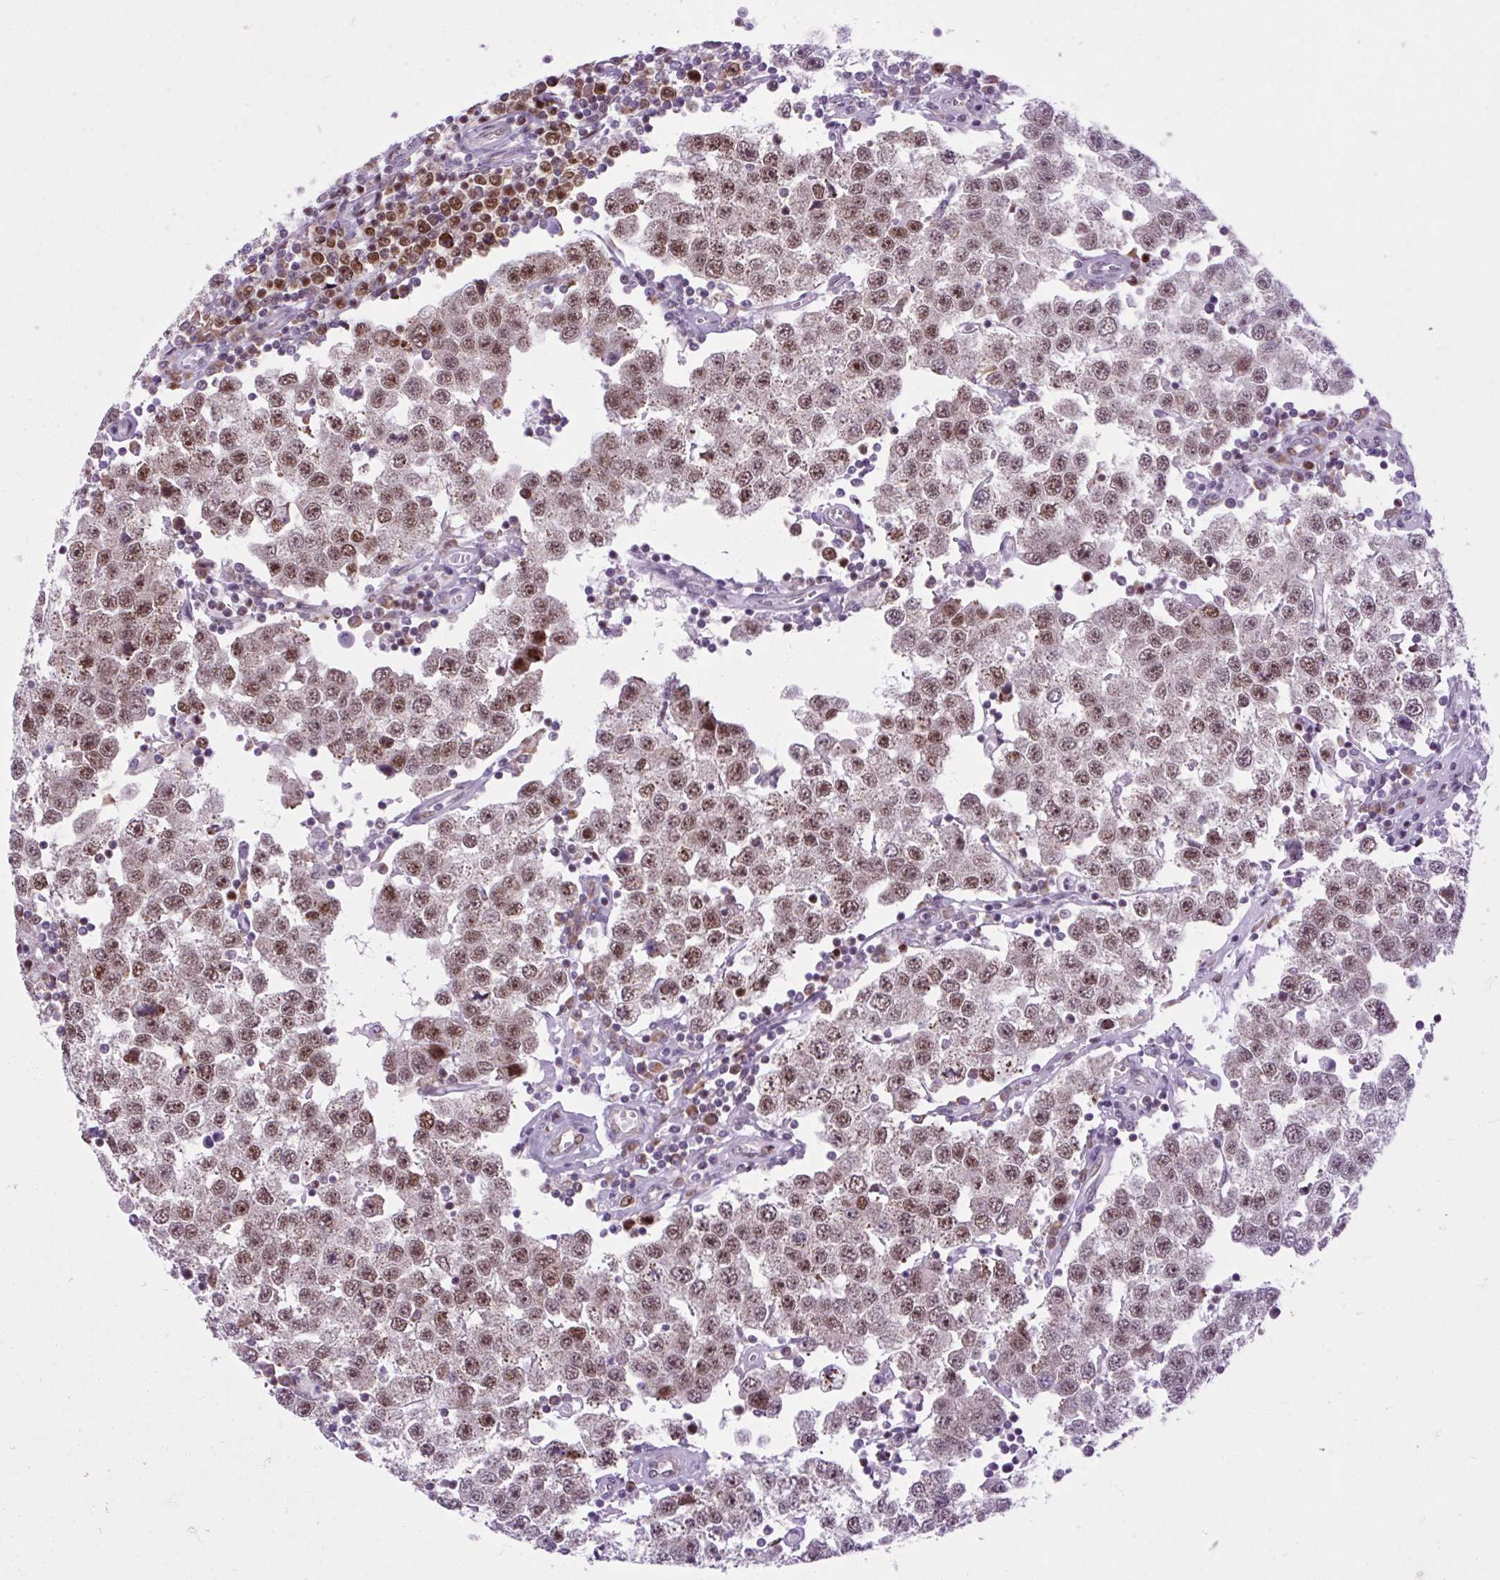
{"staining": {"intensity": "moderate", "quantity": ">75%", "location": "nuclear"}, "tissue": "testis cancer", "cell_type": "Tumor cells", "image_type": "cancer", "snomed": [{"axis": "morphology", "description": "Seminoma, NOS"}, {"axis": "topography", "description": "Testis"}], "caption": "Moderate nuclear protein positivity is present in about >75% of tumor cells in seminoma (testis). The staining is performed using DAB (3,3'-diaminobenzidine) brown chromogen to label protein expression. The nuclei are counter-stained blue using hematoxylin.", "gene": "CLK2", "patient": {"sex": "male", "age": 34}}